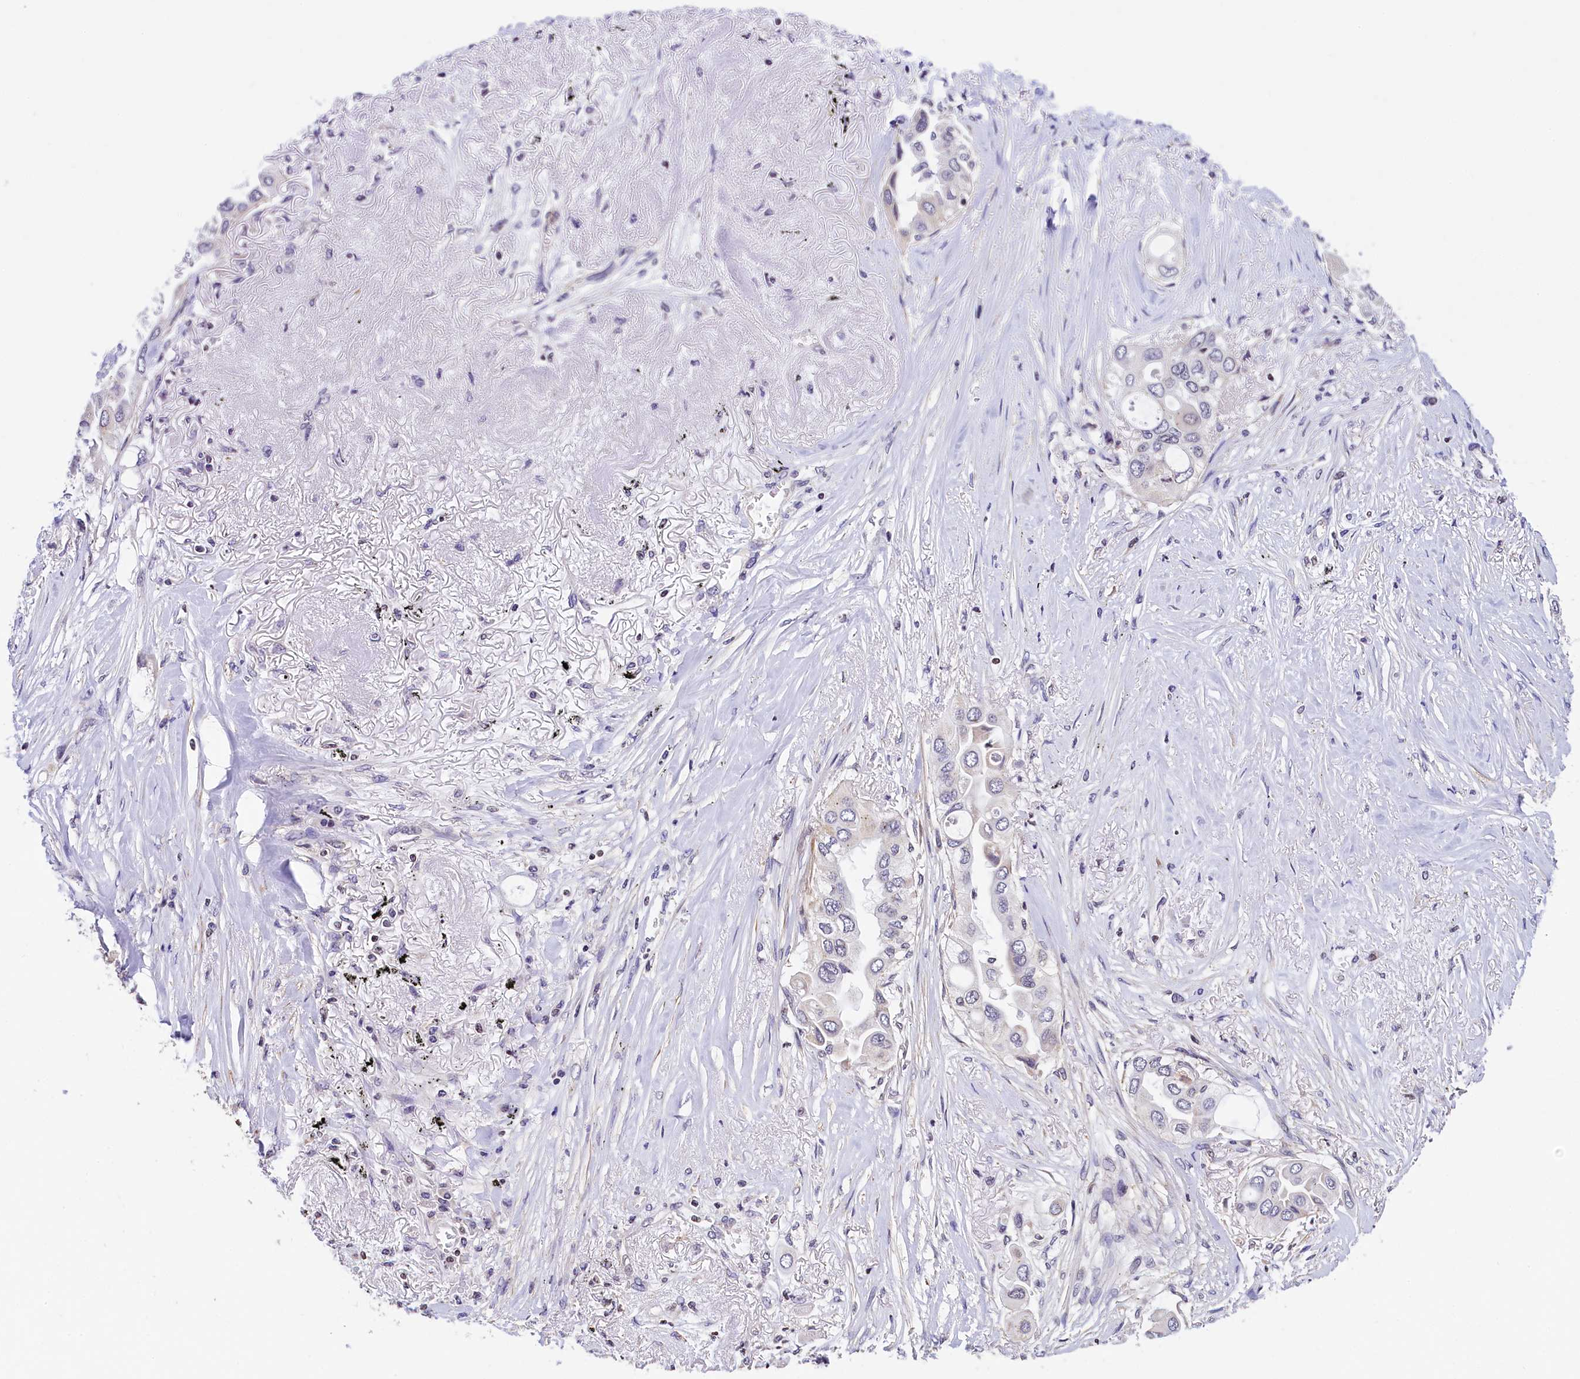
{"staining": {"intensity": "negative", "quantity": "none", "location": "none"}, "tissue": "lung cancer", "cell_type": "Tumor cells", "image_type": "cancer", "snomed": [{"axis": "morphology", "description": "Adenocarcinoma, NOS"}, {"axis": "topography", "description": "Lung"}], "caption": "High power microscopy histopathology image of an IHC micrograph of lung cancer, revealing no significant expression in tumor cells.", "gene": "ZNF2", "patient": {"sex": "female", "age": 76}}